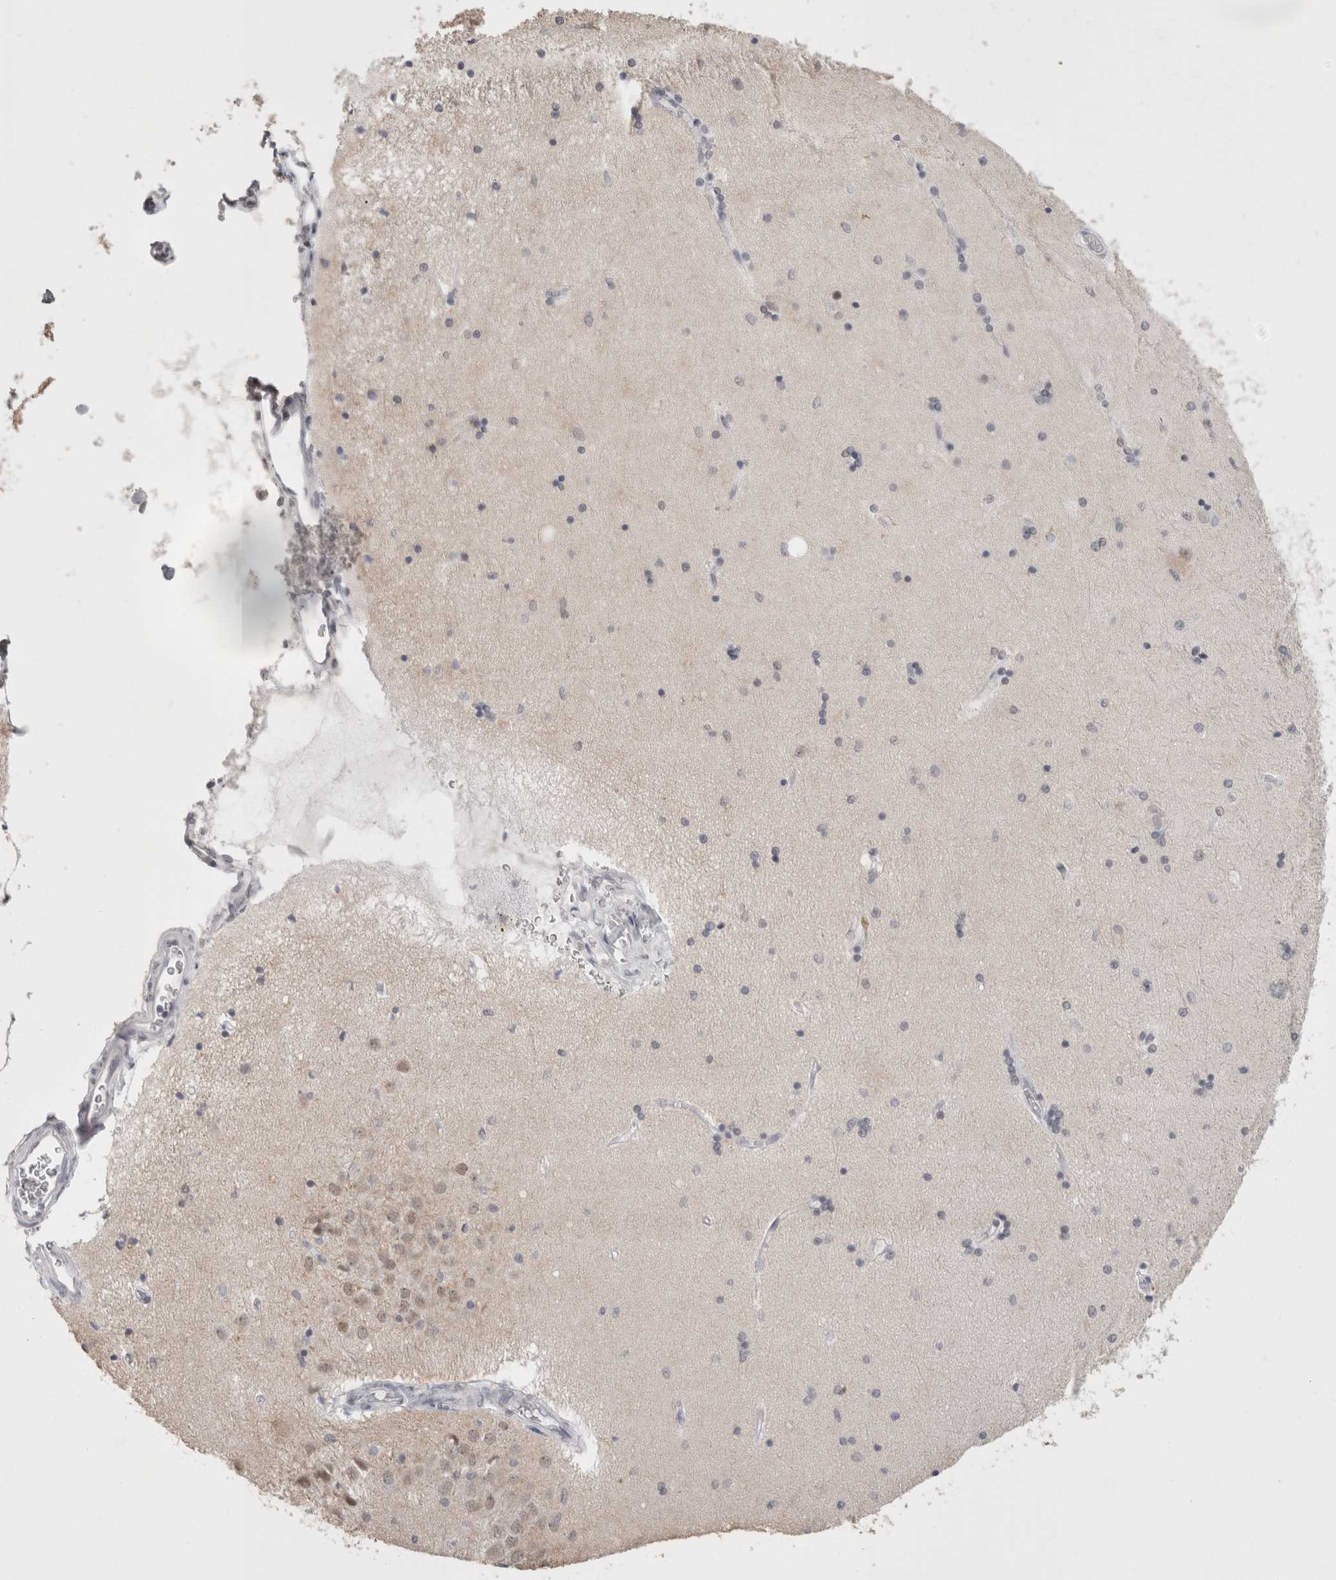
{"staining": {"intensity": "negative", "quantity": "none", "location": "none"}, "tissue": "hippocampus", "cell_type": "Glial cells", "image_type": "normal", "snomed": [{"axis": "morphology", "description": "Normal tissue, NOS"}, {"axis": "topography", "description": "Hippocampus"}], "caption": "An IHC histopathology image of unremarkable hippocampus is shown. There is no staining in glial cells of hippocampus. (Immunohistochemistry, brightfield microscopy, high magnification).", "gene": "SMARCC1", "patient": {"sex": "female", "age": 54}}